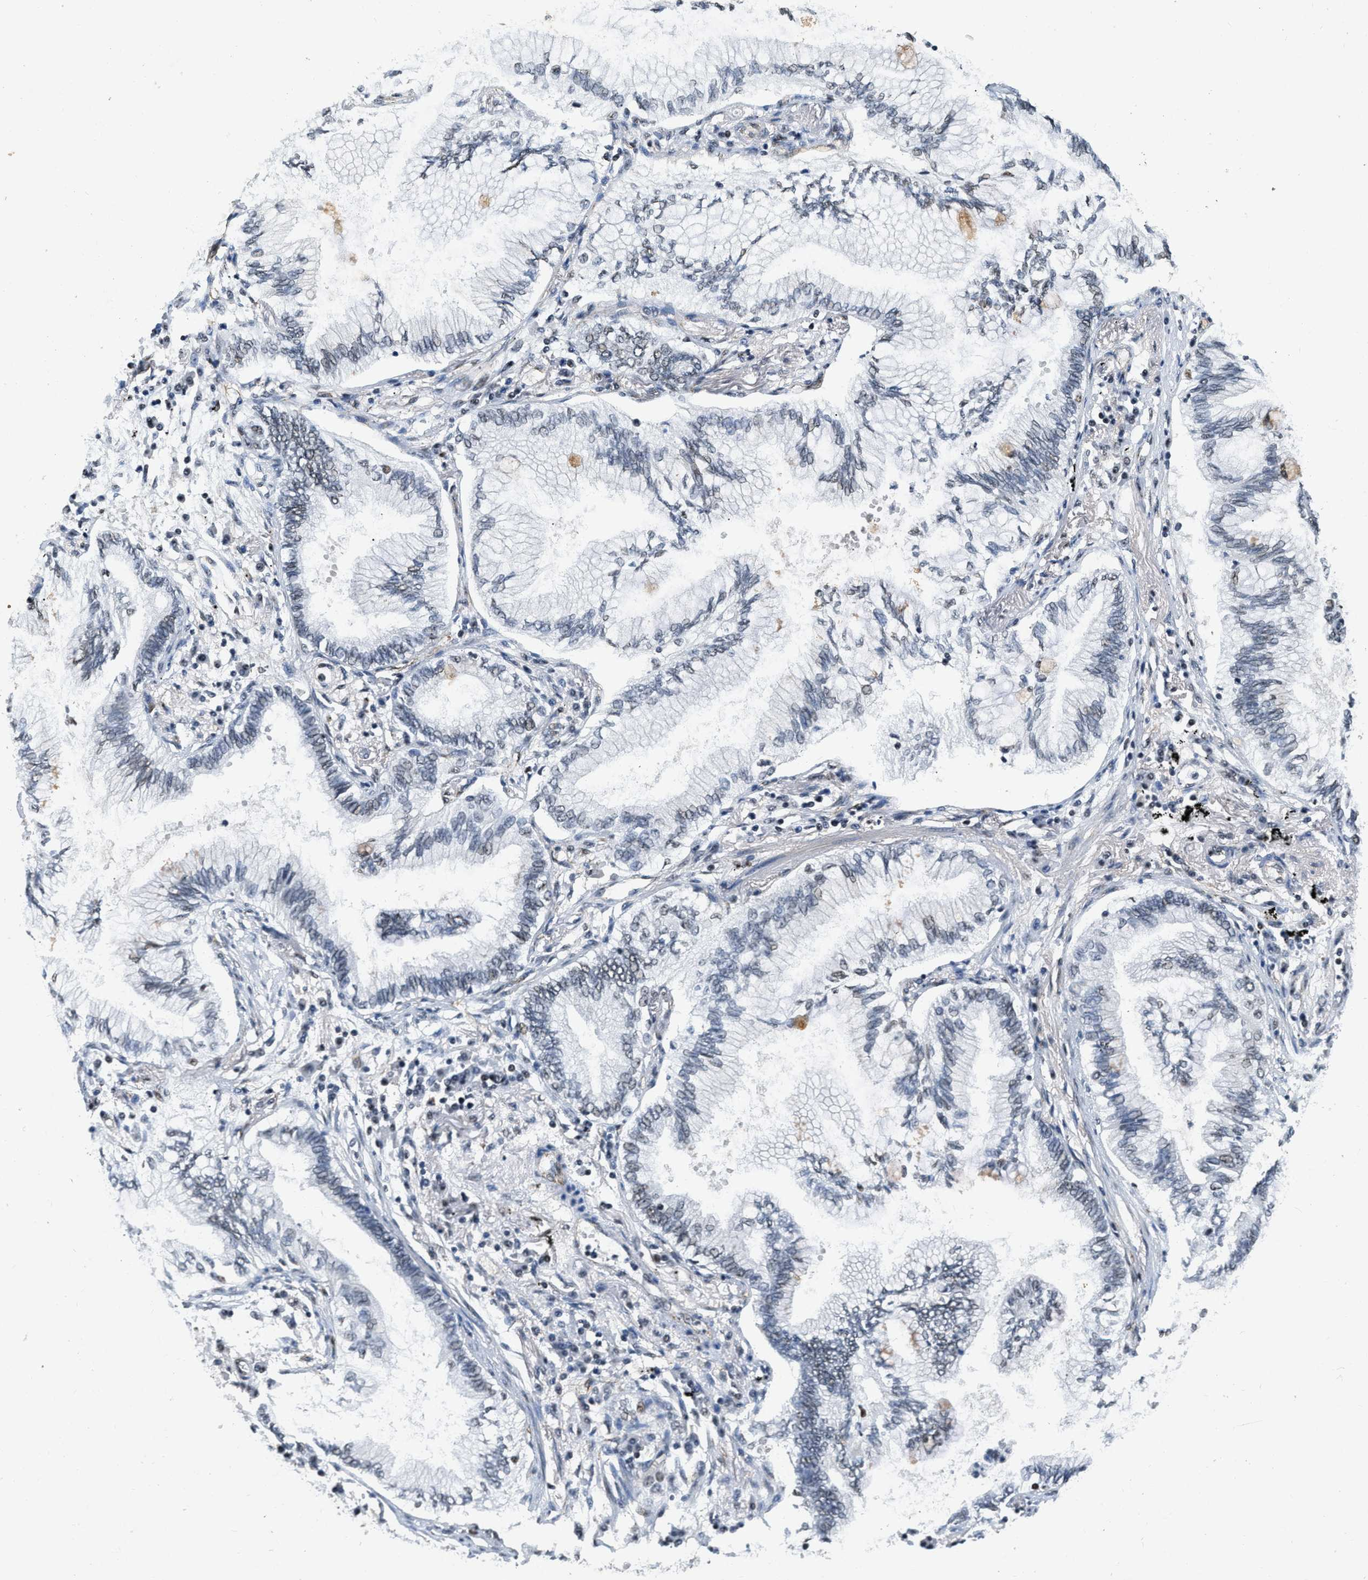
{"staining": {"intensity": "weak", "quantity": "<25%", "location": "nuclear"}, "tissue": "lung cancer", "cell_type": "Tumor cells", "image_type": "cancer", "snomed": [{"axis": "morphology", "description": "Normal tissue, NOS"}, {"axis": "morphology", "description": "Adenocarcinoma, NOS"}, {"axis": "topography", "description": "Bronchus"}, {"axis": "topography", "description": "Lung"}], "caption": "A high-resolution micrograph shows IHC staining of lung cancer (adenocarcinoma), which reveals no significant positivity in tumor cells.", "gene": "CCNE1", "patient": {"sex": "female", "age": 70}}